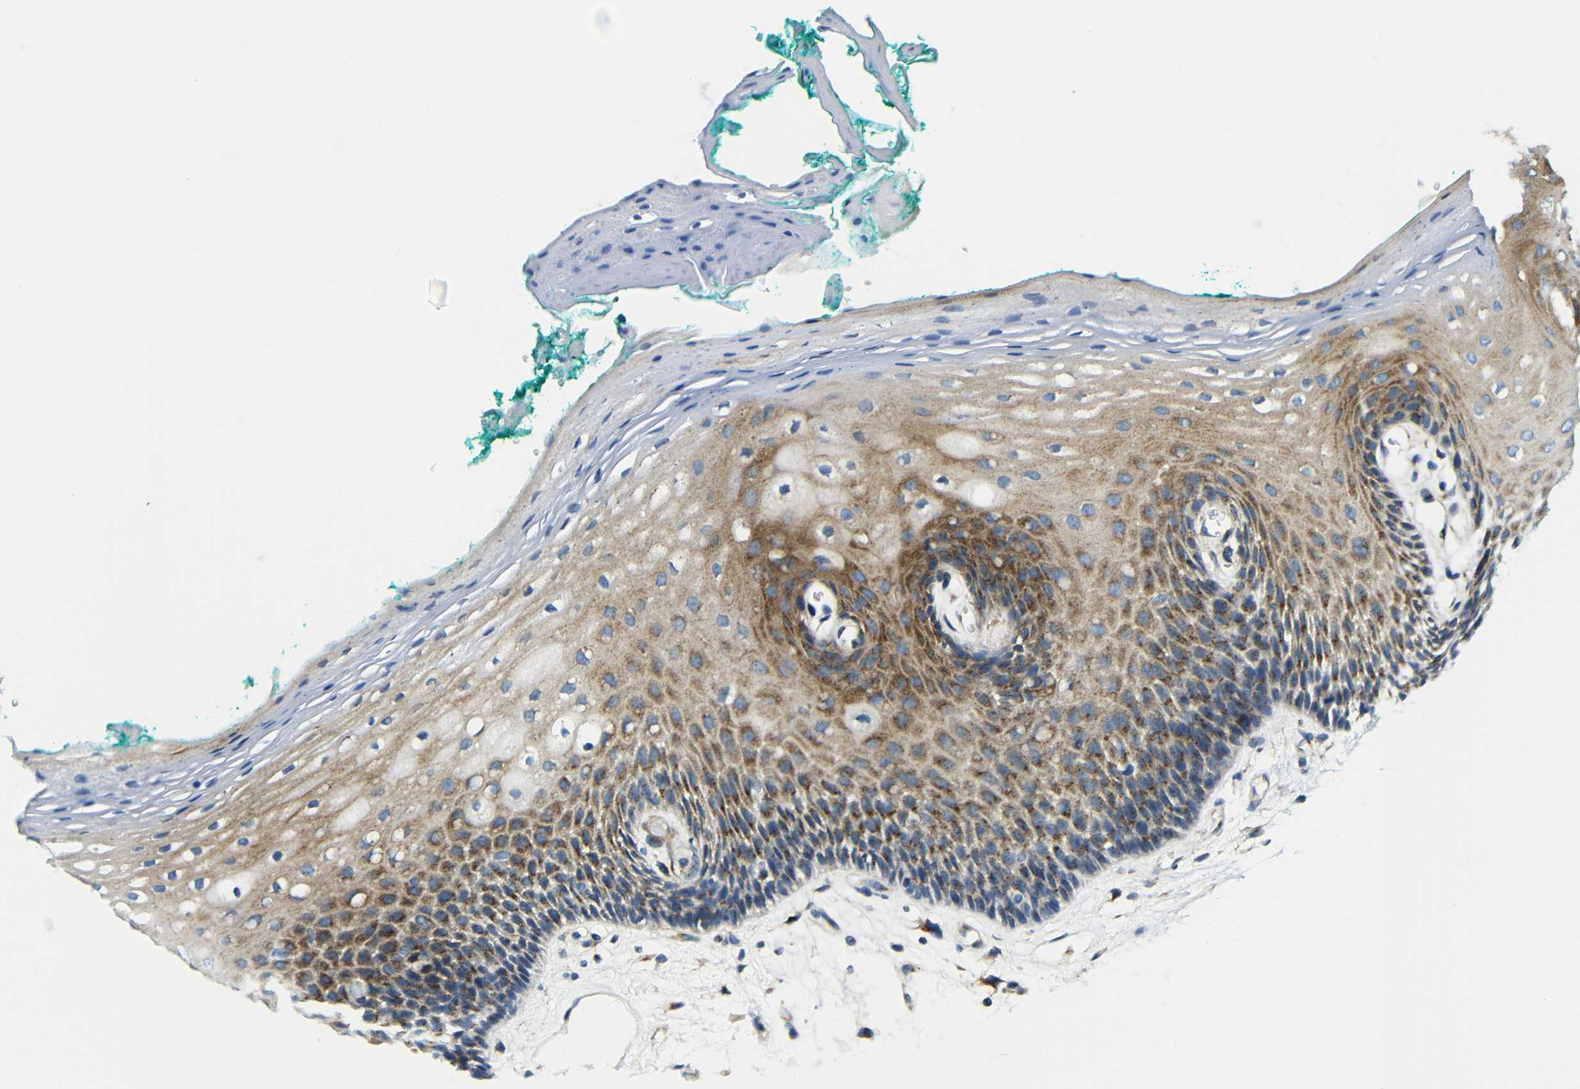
{"staining": {"intensity": "moderate", "quantity": ">75%", "location": "cytoplasmic/membranous"}, "tissue": "oral mucosa", "cell_type": "Squamous epithelial cells", "image_type": "normal", "snomed": [{"axis": "morphology", "description": "Normal tissue, NOS"}, {"axis": "topography", "description": "Skeletal muscle"}, {"axis": "topography", "description": "Oral tissue"}, {"axis": "topography", "description": "Peripheral nerve tissue"}], "caption": "Moderate cytoplasmic/membranous protein staining is appreciated in approximately >75% of squamous epithelial cells in oral mucosa. The protein is stained brown, and the nuclei are stained in blue (DAB IHC with brightfield microscopy, high magnification).", "gene": "USO1", "patient": {"sex": "female", "age": 84}}